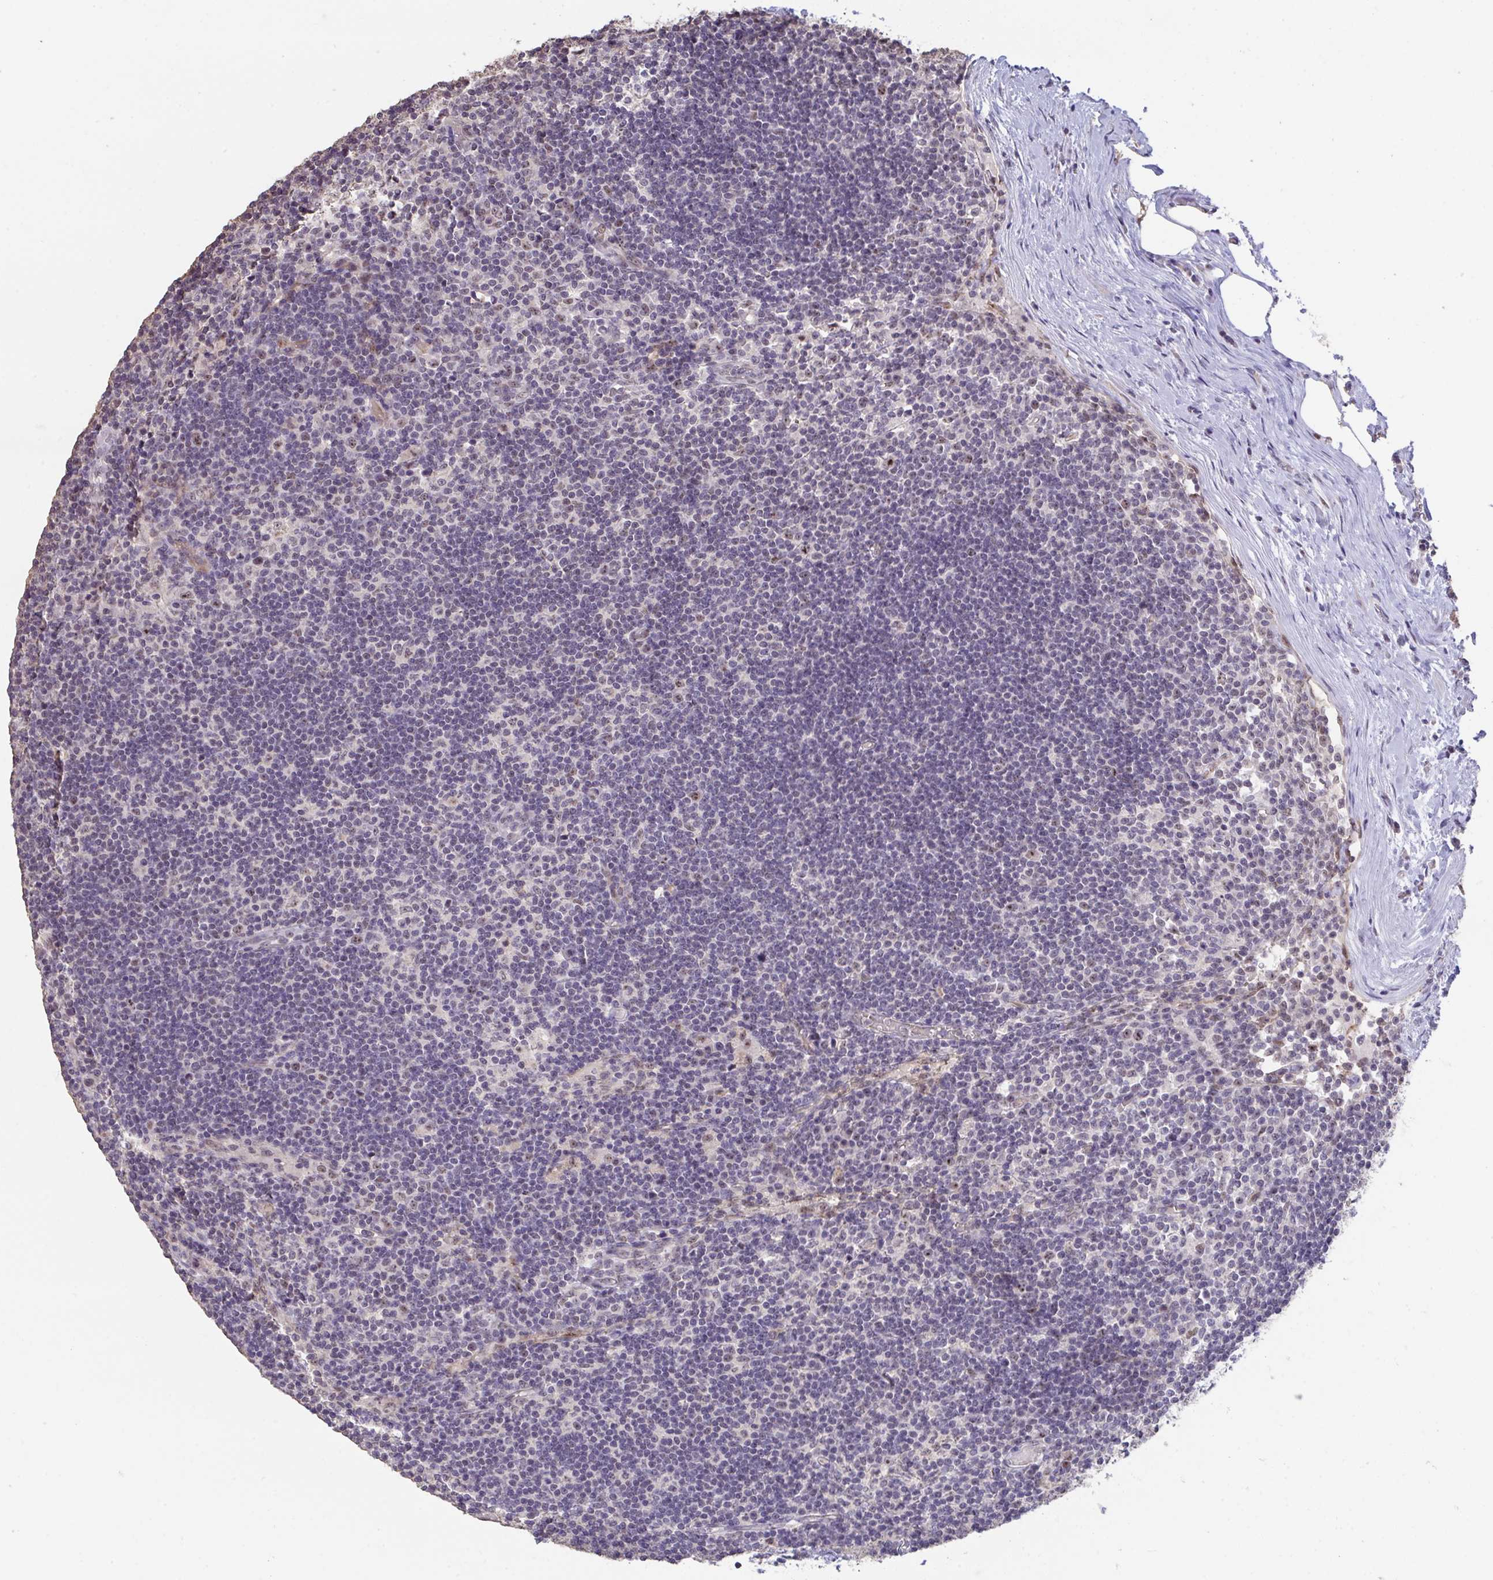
{"staining": {"intensity": "weak", "quantity": "<25%", "location": "nuclear"}, "tissue": "lymph node", "cell_type": "Germinal center cells", "image_type": "normal", "snomed": [{"axis": "morphology", "description": "Normal tissue, NOS"}, {"axis": "topography", "description": "Lymph node"}], "caption": "The image demonstrates no staining of germinal center cells in unremarkable lymph node.", "gene": "SENP3", "patient": {"sex": "male", "age": 67}}